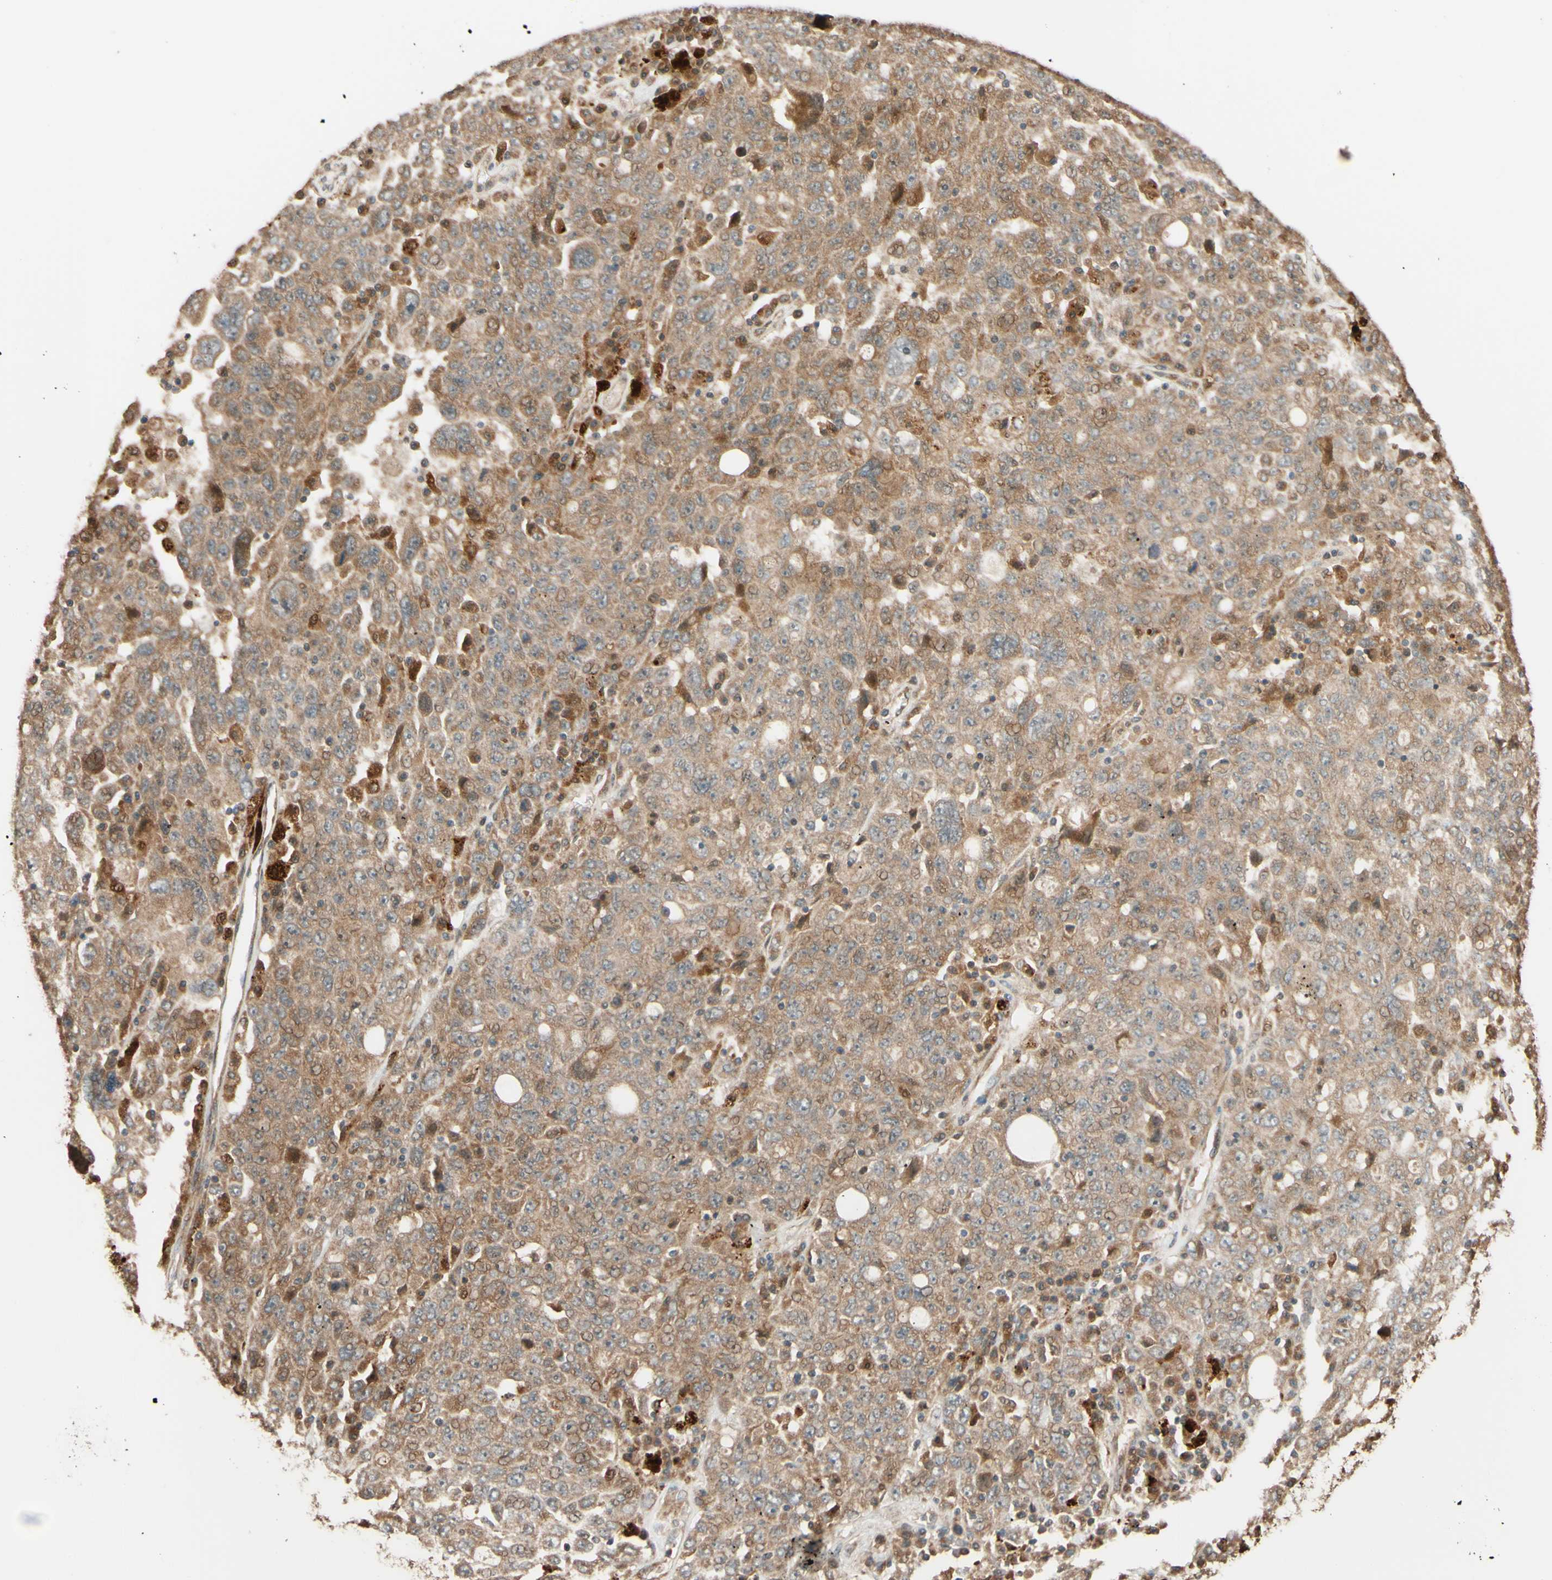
{"staining": {"intensity": "moderate", "quantity": ">75%", "location": "cytoplasmic/membranous"}, "tissue": "ovarian cancer", "cell_type": "Tumor cells", "image_type": "cancer", "snomed": [{"axis": "morphology", "description": "Carcinoma, endometroid"}, {"axis": "topography", "description": "Ovary"}], "caption": "DAB immunohistochemical staining of human ovarian cancer demonstrates moderate cytoplasmic/membranous protein staining in approximately >75% of tumor cells.", "gene": "RNF19A", "patient": {"sex": "female", "age": 62}}